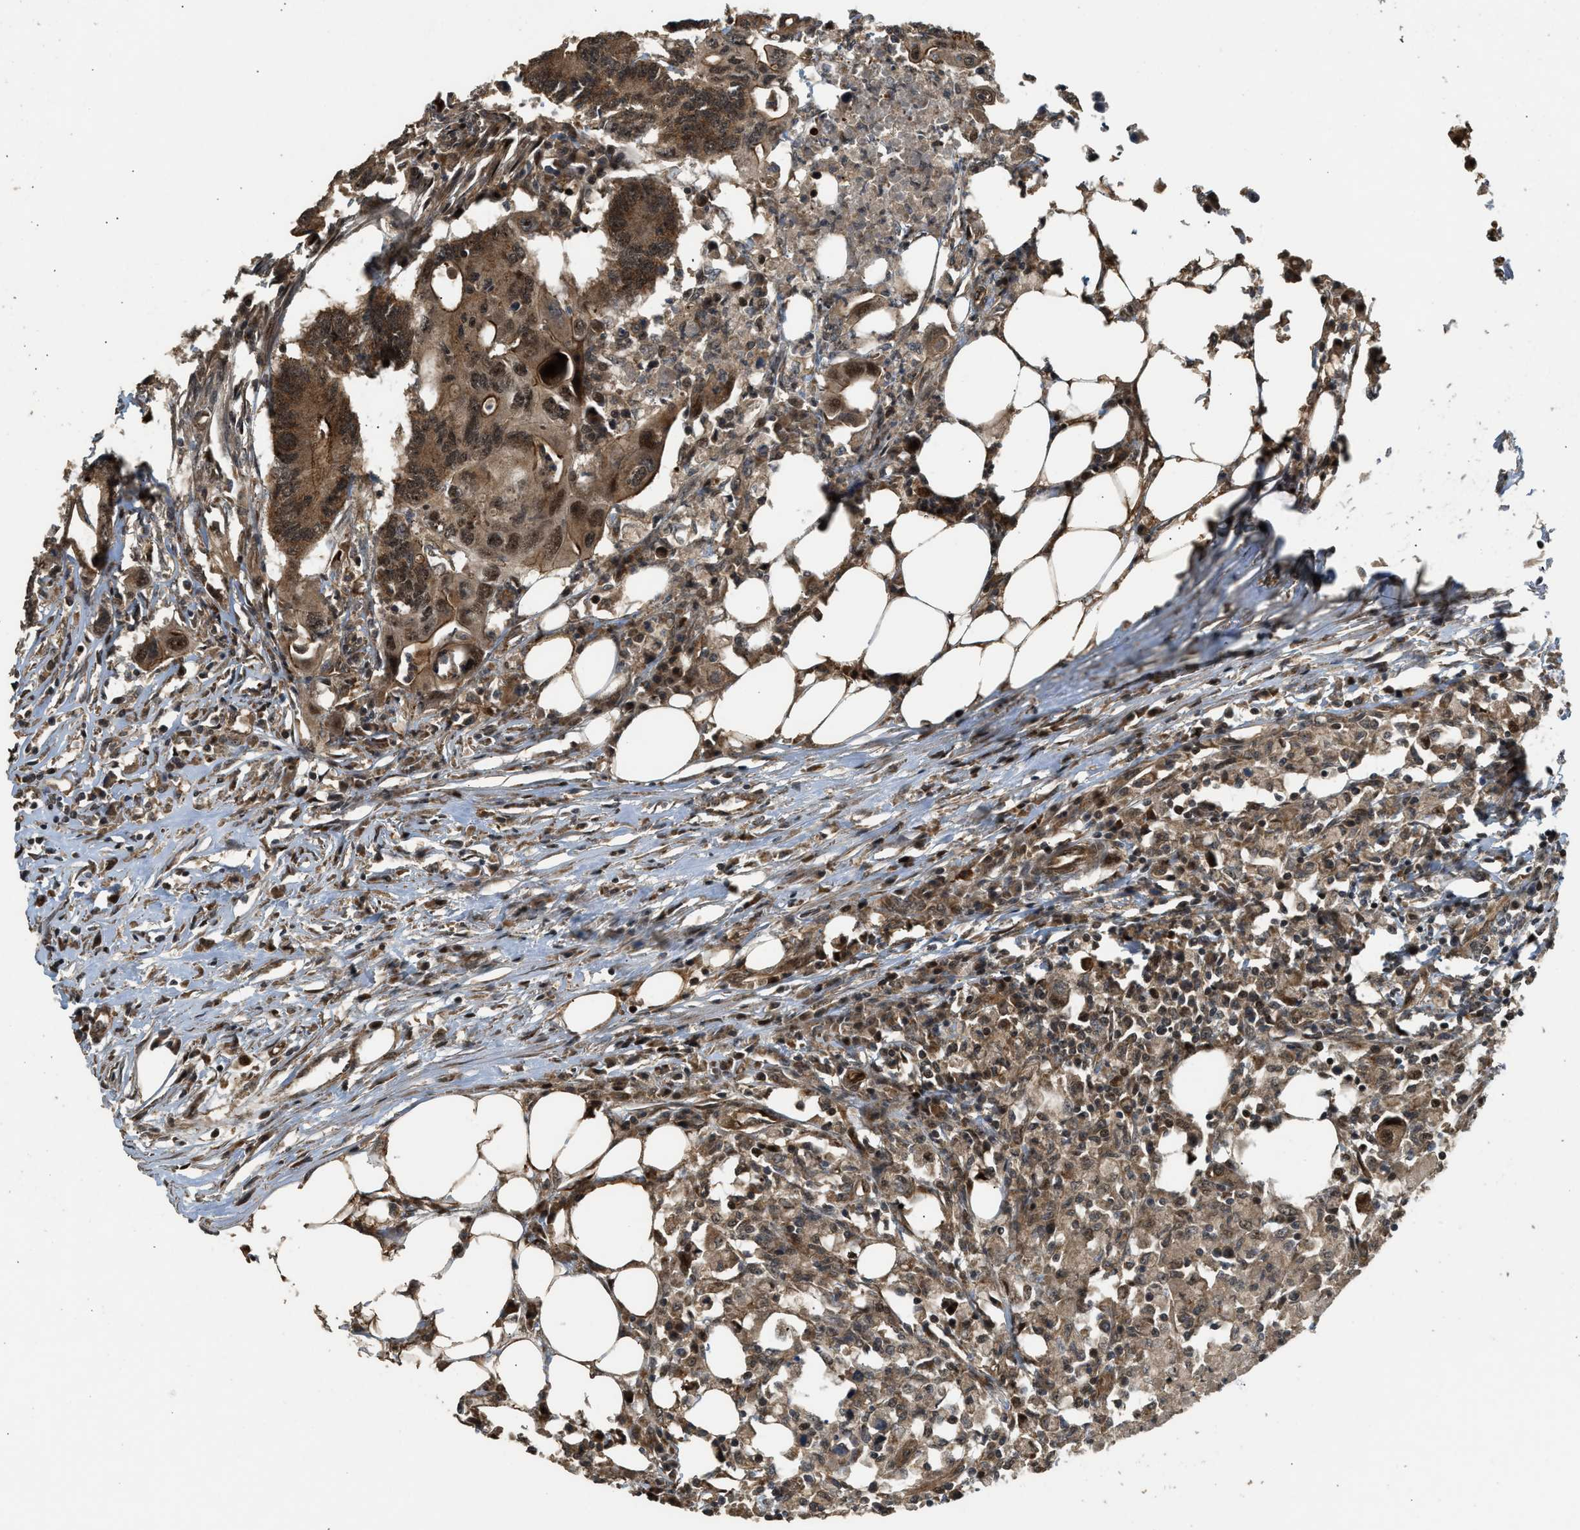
{"staining": {"intensity": "strong", "quantity": ">75%", "location": "cytoplasmic/membranous,nuclear"}, "tissue": "colorectal cancer", "cell_type": "Tumor cells", "image_type": "cancer", "snomed": [{"axis": "morphology", "description": "Adenocarcinoma, NOS"}, {"axis": "topography", "description": "Colon"}], "caption": "Protein expression analysis of human colorectal cancer reveals strong cytoplasmic/membranous and nuclear positivity in approximately >75% of tumor cells. Nuclei are stained in blue.", "gene": "GET1", "patient": {"sex": "male", "age": 71}}